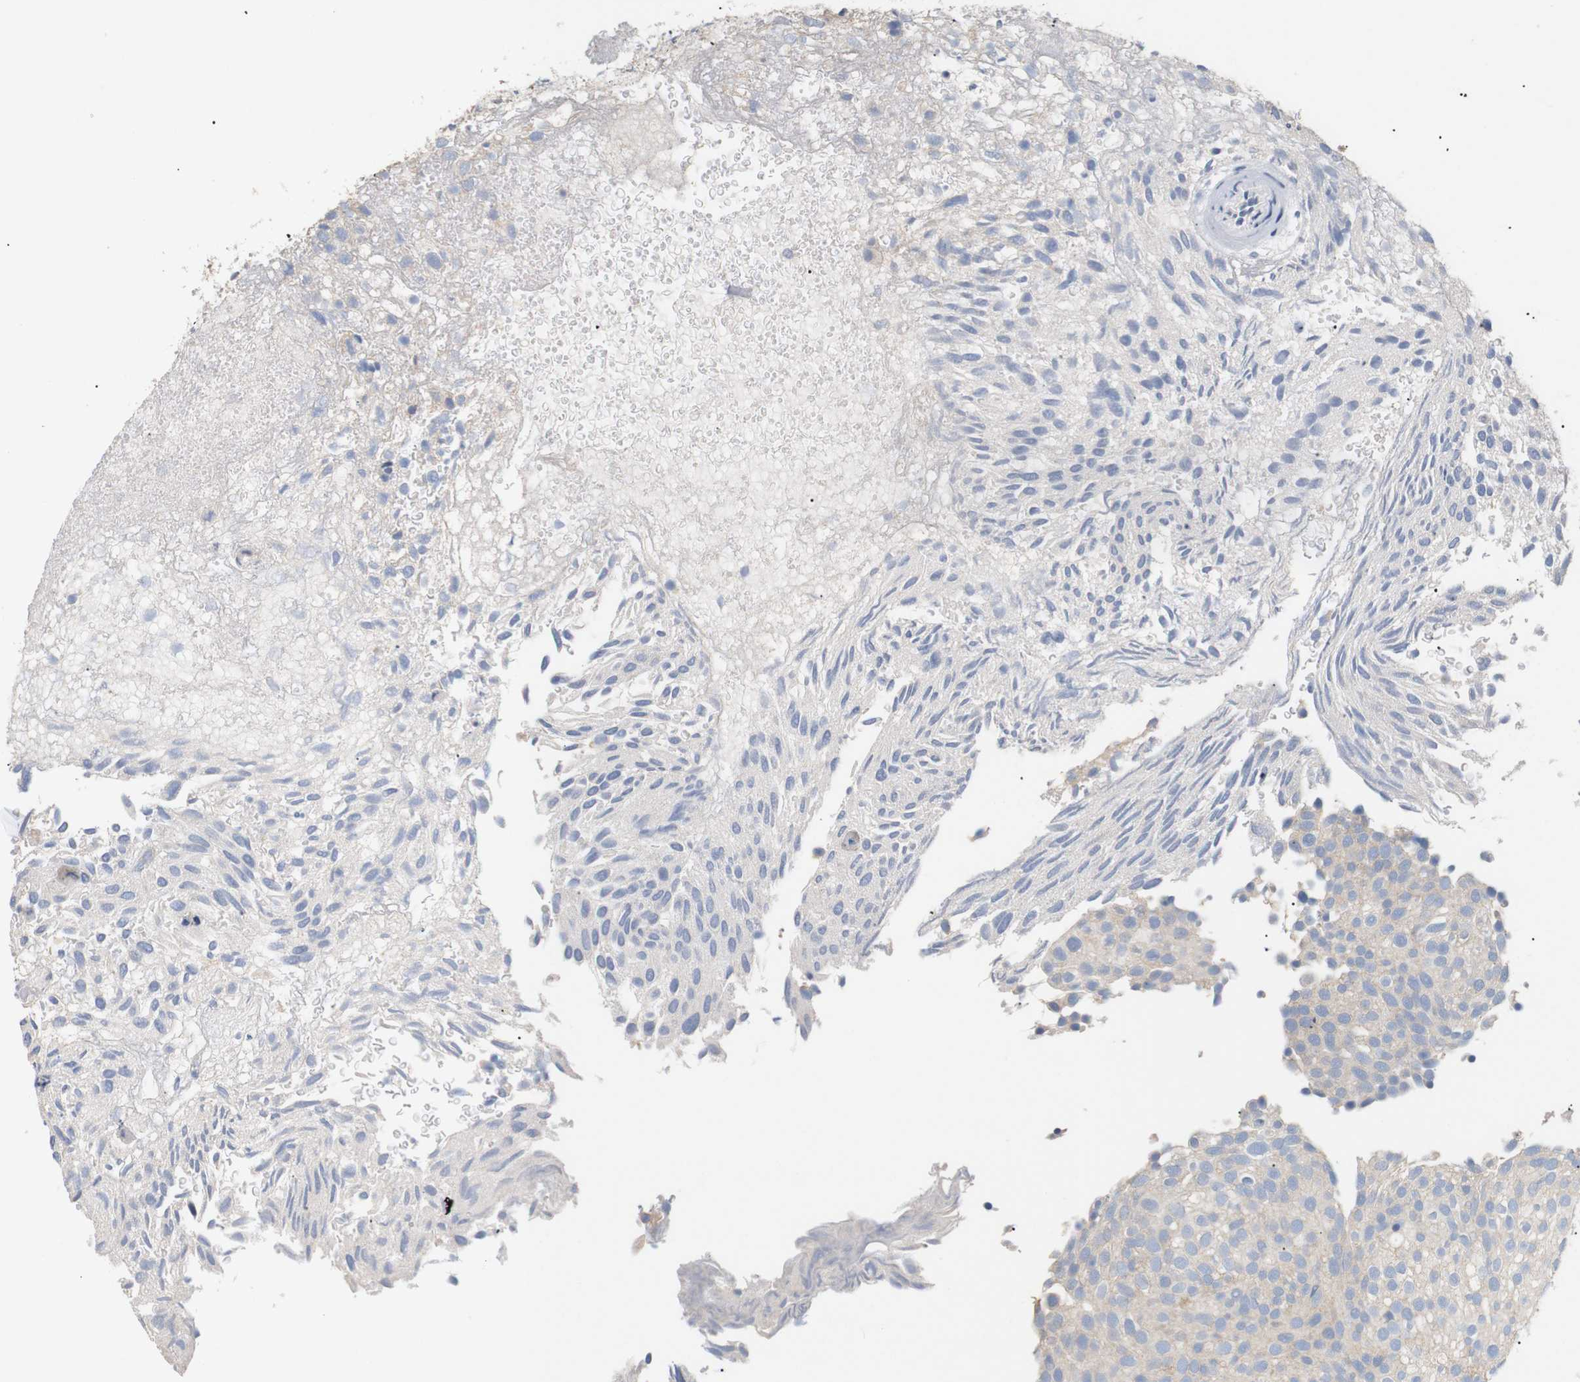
{"staining": {"intensity": "weak", "quantity": "25%-75%", "location": "cytoplasmic/membranous"}, "tissue": "urothelial cancer", "cell_type": "Tumor cells", "image_type": "cancer", "snomed": [{"axis": "morphology", "description": "Urothelial carcinoma, Low grade"}, {"axis": "topography", "description": "Urinary bladder"}], "caption": "IHC image of human urothelial carcinoma (low-grade) stained for a protein (brown), which reveals low levels of weak cytoplasmic/membranous expression in approximately 25%-75% of tumor cells.", "gene": "TRIM5", "patient": {"sex": "male", "age": 78}}